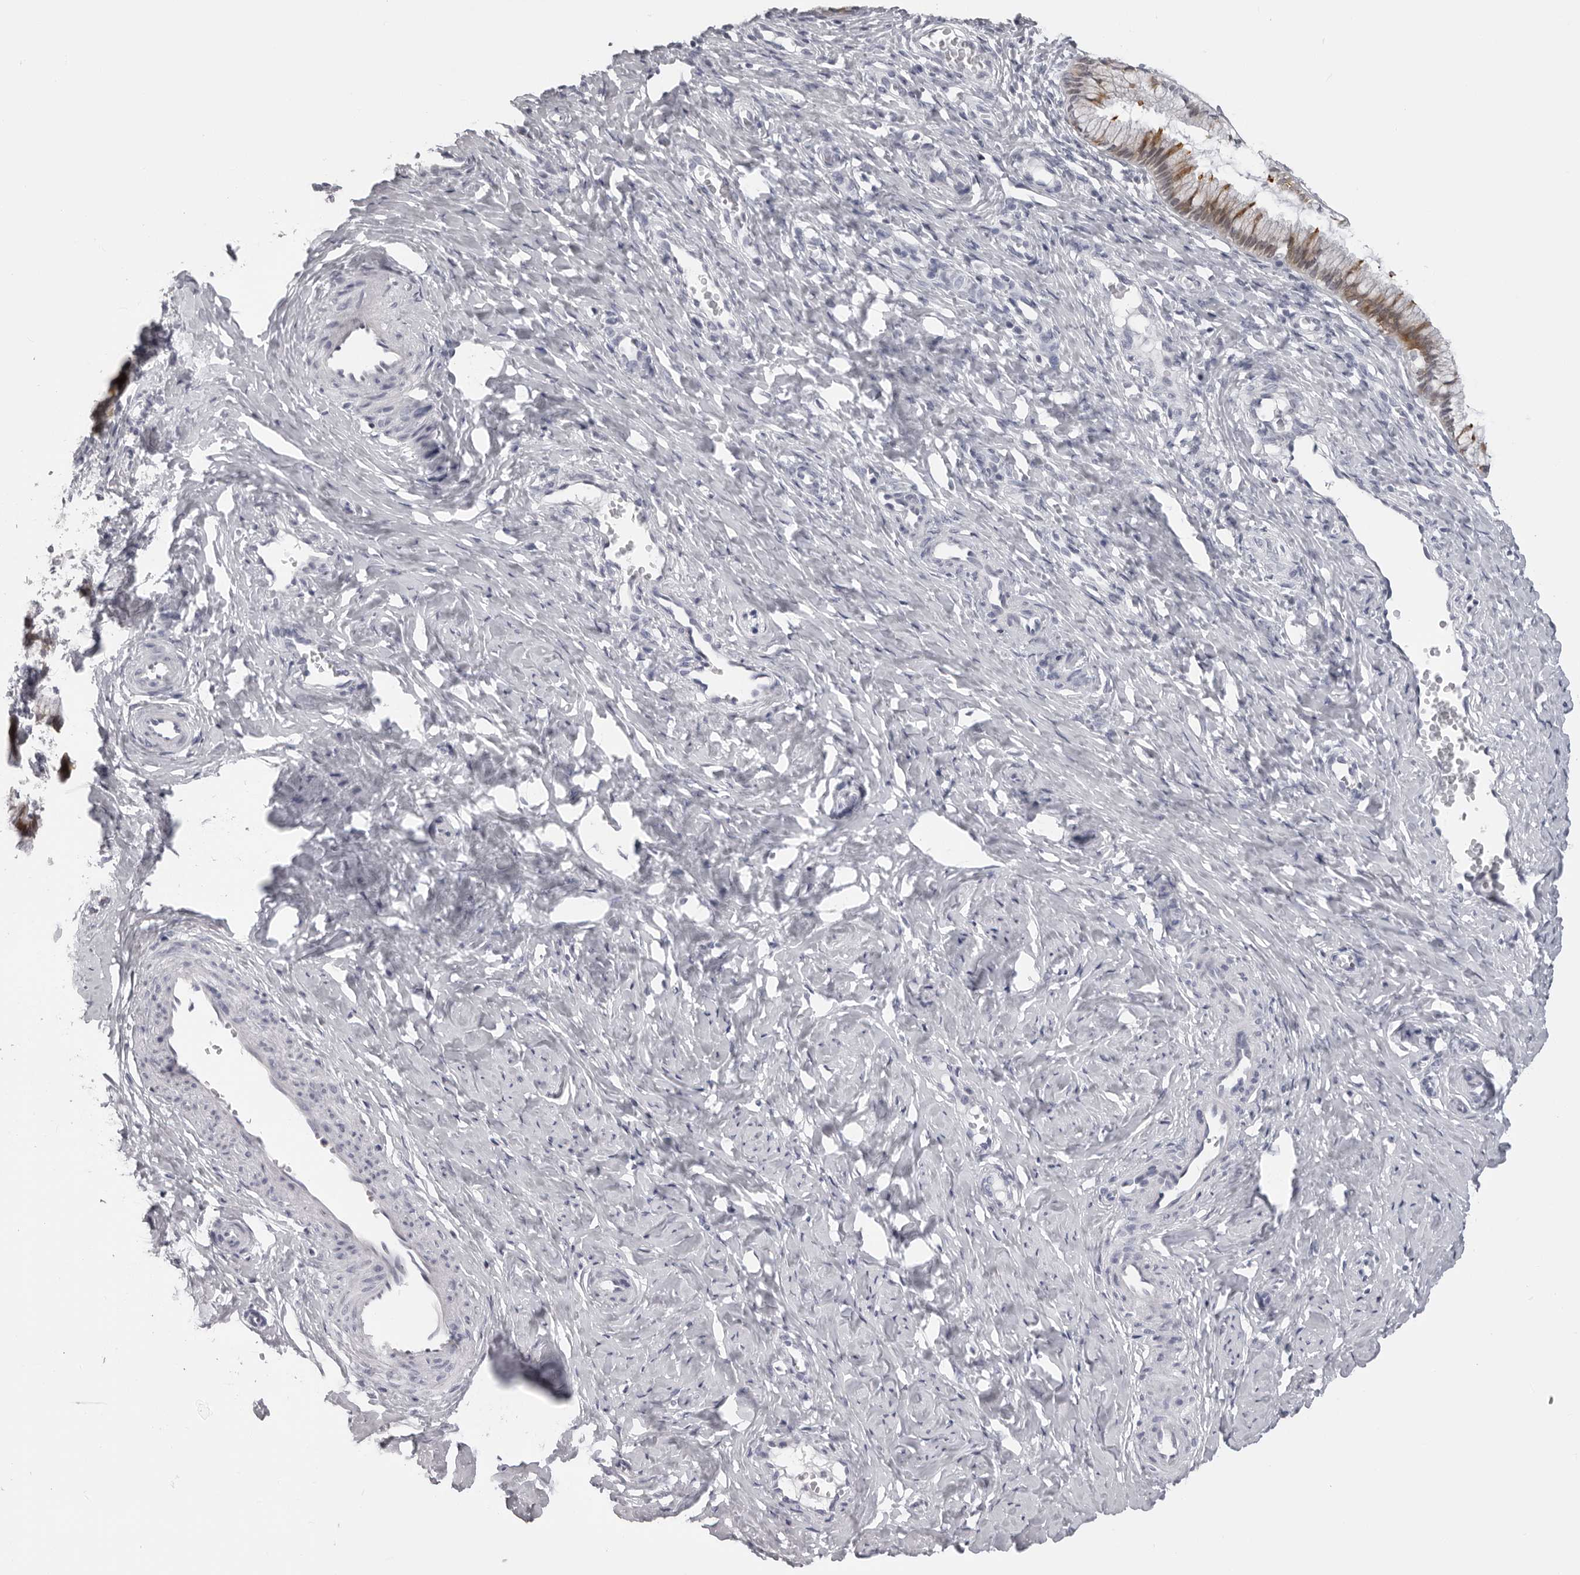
{"staining": {"intensity": "weak", "quantity": "<25%", "location": "cytoplasmic/membranous"}, "tissue": "cervix", "cell_type": "Glandular cells", "image_type": "normal", "snomed": [{"axis": "morphology", "description": "Normal tissue, NOS"}, {"axis": "topography", "description": "Cervix"}], "caption": "Histopathology image shows no protein positivity in glandular cells of benign cervix.", "gene": "DNALI1", "patient": {"sex": "female", "age": 27}}